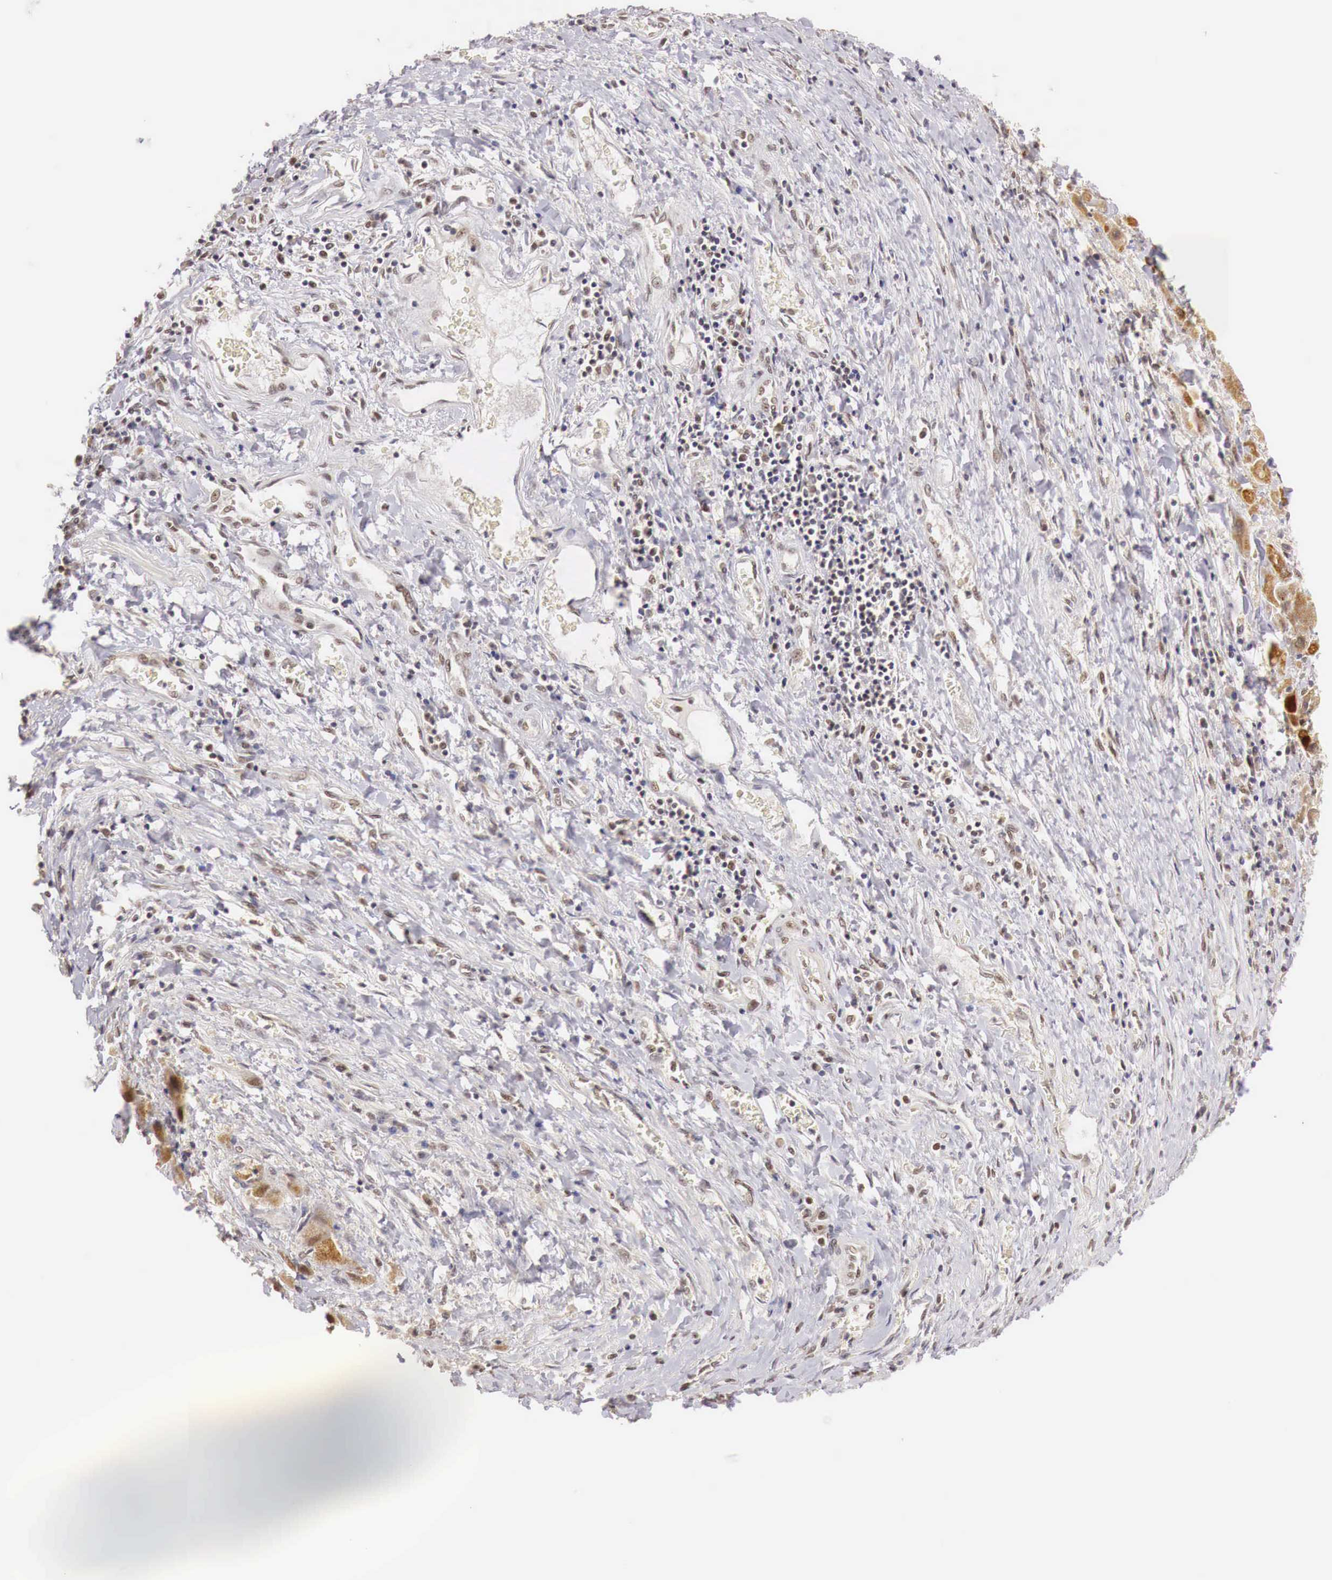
{"staining": {"intensity": "weak", "quantity": "25%-75%", "location": "cytoplasmic/membranous,nuclear"}, "tissue": "liver cancer", "cell_type": "Tumor cells", "image_type": "cancer", "snomed": [{"axis": "morphology", "description": "Carcinoma, Hepatocellular, NOS"}, {"axis": "topography", "description": "Liver"}], "caption": "Liver cancer (hepatocellular carcinoma) stained with a brown dye exhibits weak cytoplasmic/membranous and nuclear positive positivity in about 25%-75% of tumor cells.", "gene": "GPKOW", "patient": {"sex": "male", "age": 24}}